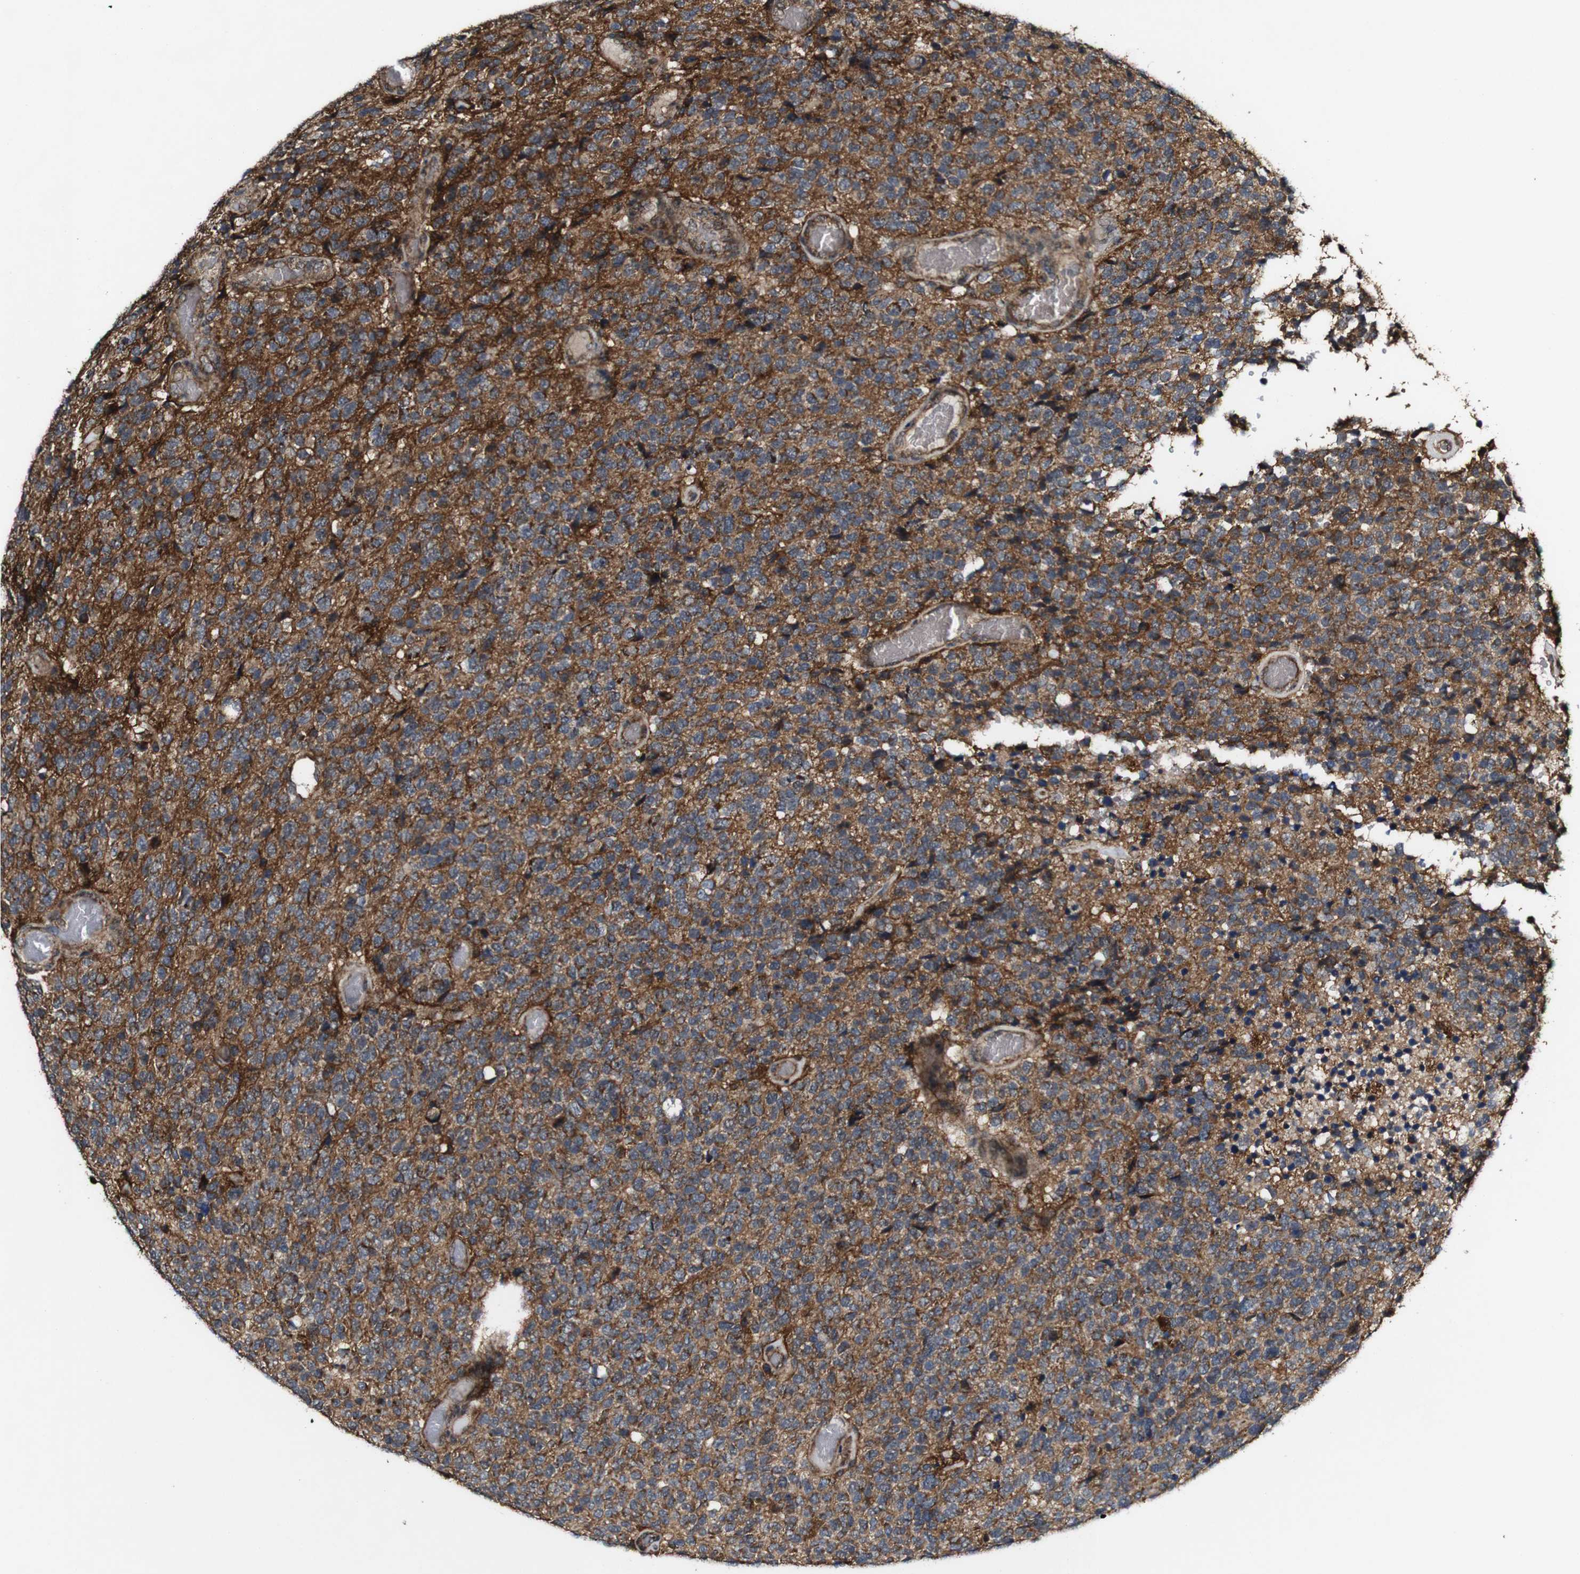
{"staining": {"intensity": "strong", "quantity": "25%-75%", "location": "cytoplasmic/membranous"}, "tissue": "glioma", "cell_type": "Tumor cells", "image_type": "cancer", "snomed": [{"axis": "morphology", "description": "Glioma, malignant, High grade"}, {"axis": "topography", "description": "pancreas cauda"}], "caption": "DAB (3,3'-diaminobenzidine) immunohistochemical staining of malignant high-grade glioma exhibits strong cytoplasmic/membranous protein positivity in about 25%-75% of tumor cells.", "gene": "BTN3A3", "patient": {"sex": "male", "age": 60}}